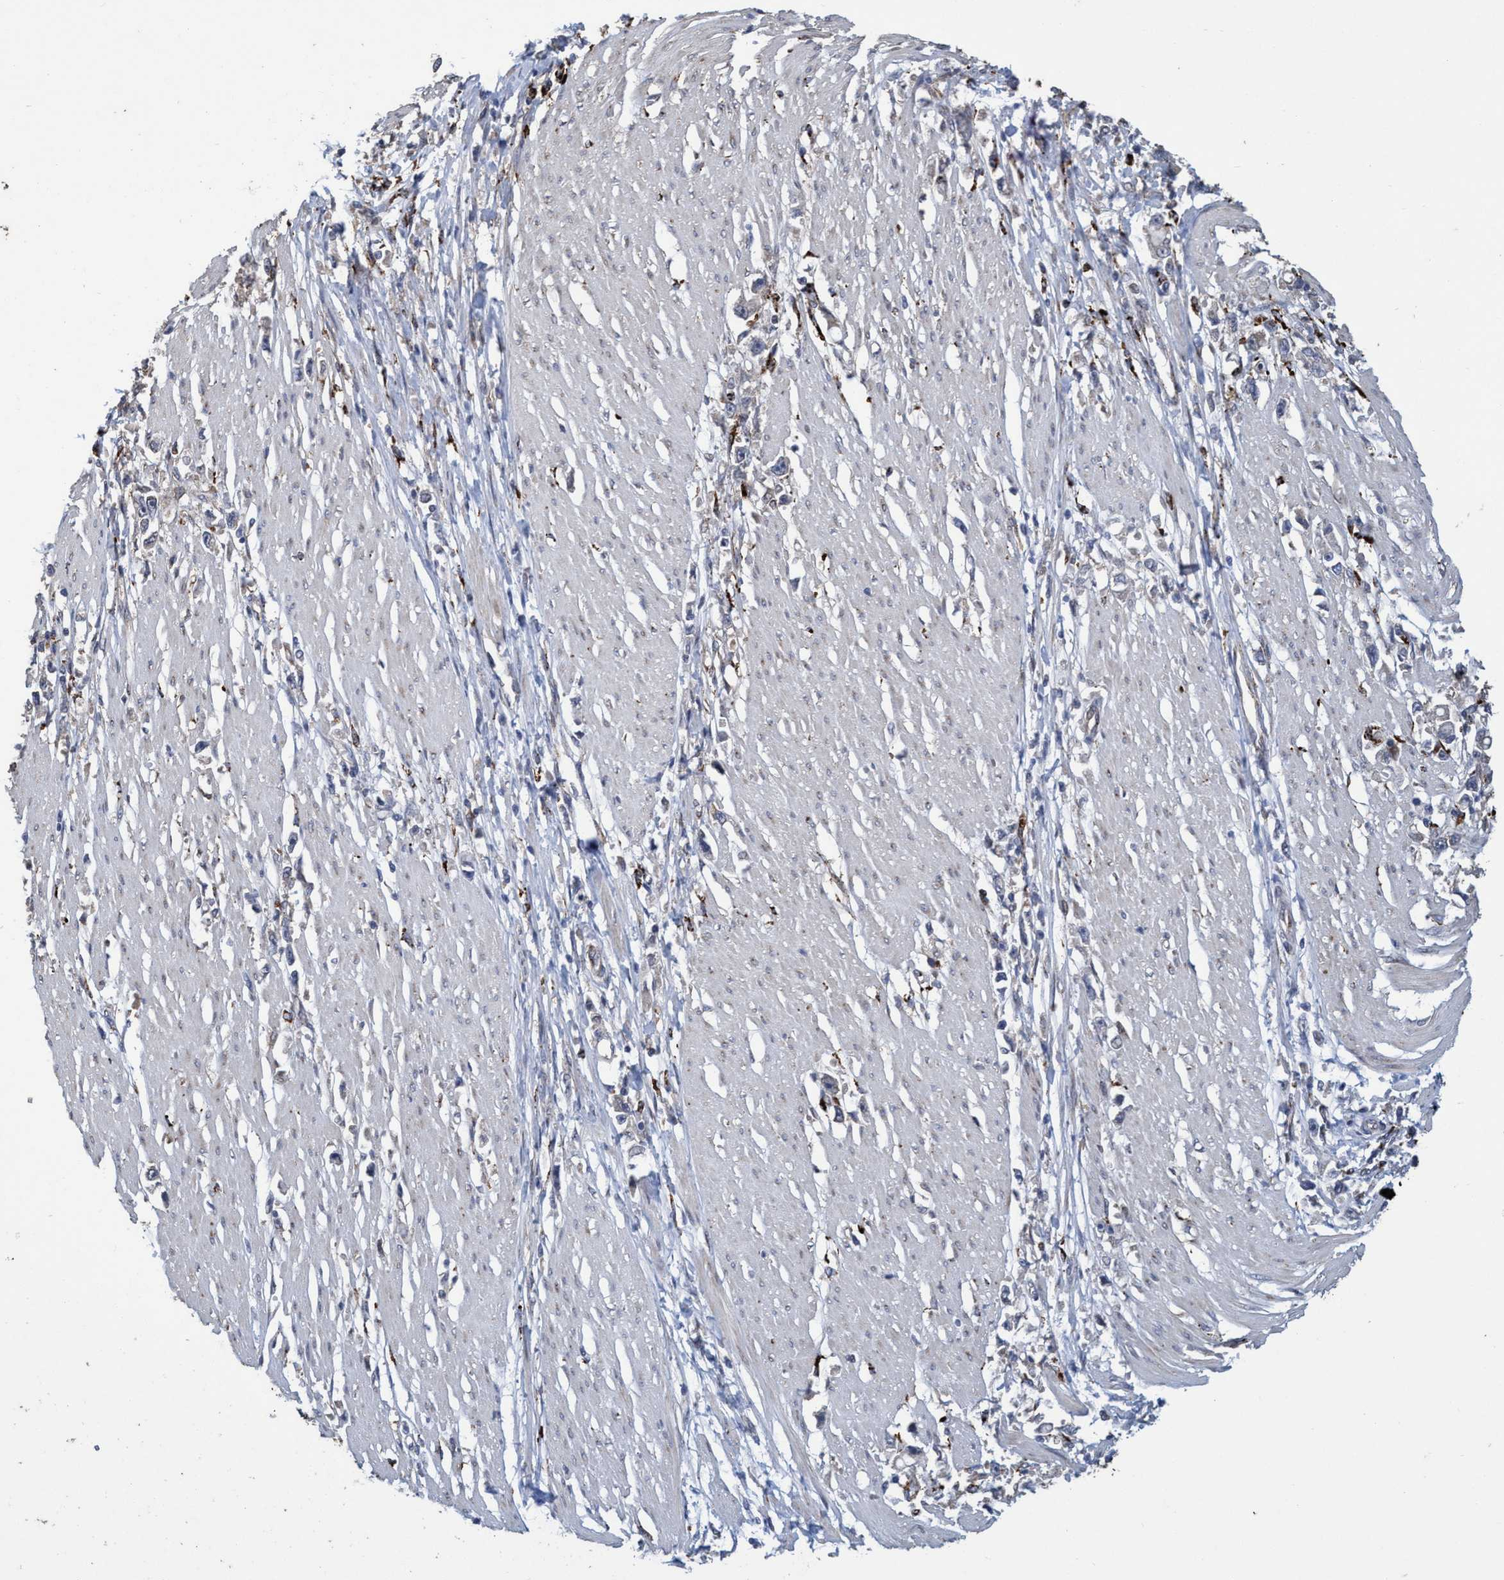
{"staining": {"intensity": "negative", "quantity": "none", "location": "none"}, "tissue": "stomach cancer", "cell_type": "Tumor cells", "image_type": "cancer", "snomed": [{"axis": "morphology", "description": "Adenocarcinoma, NOS"}, {"axis": "topography", "description": "Stomach"}], "caption": "An image of human stomach cancer is negative for staining in tumor cells. (Brightfield microscopy of DAB immunohistochemistry at high magnification).", "gene": "BBS9", "patient": {"sex": "female", "age": 59}}